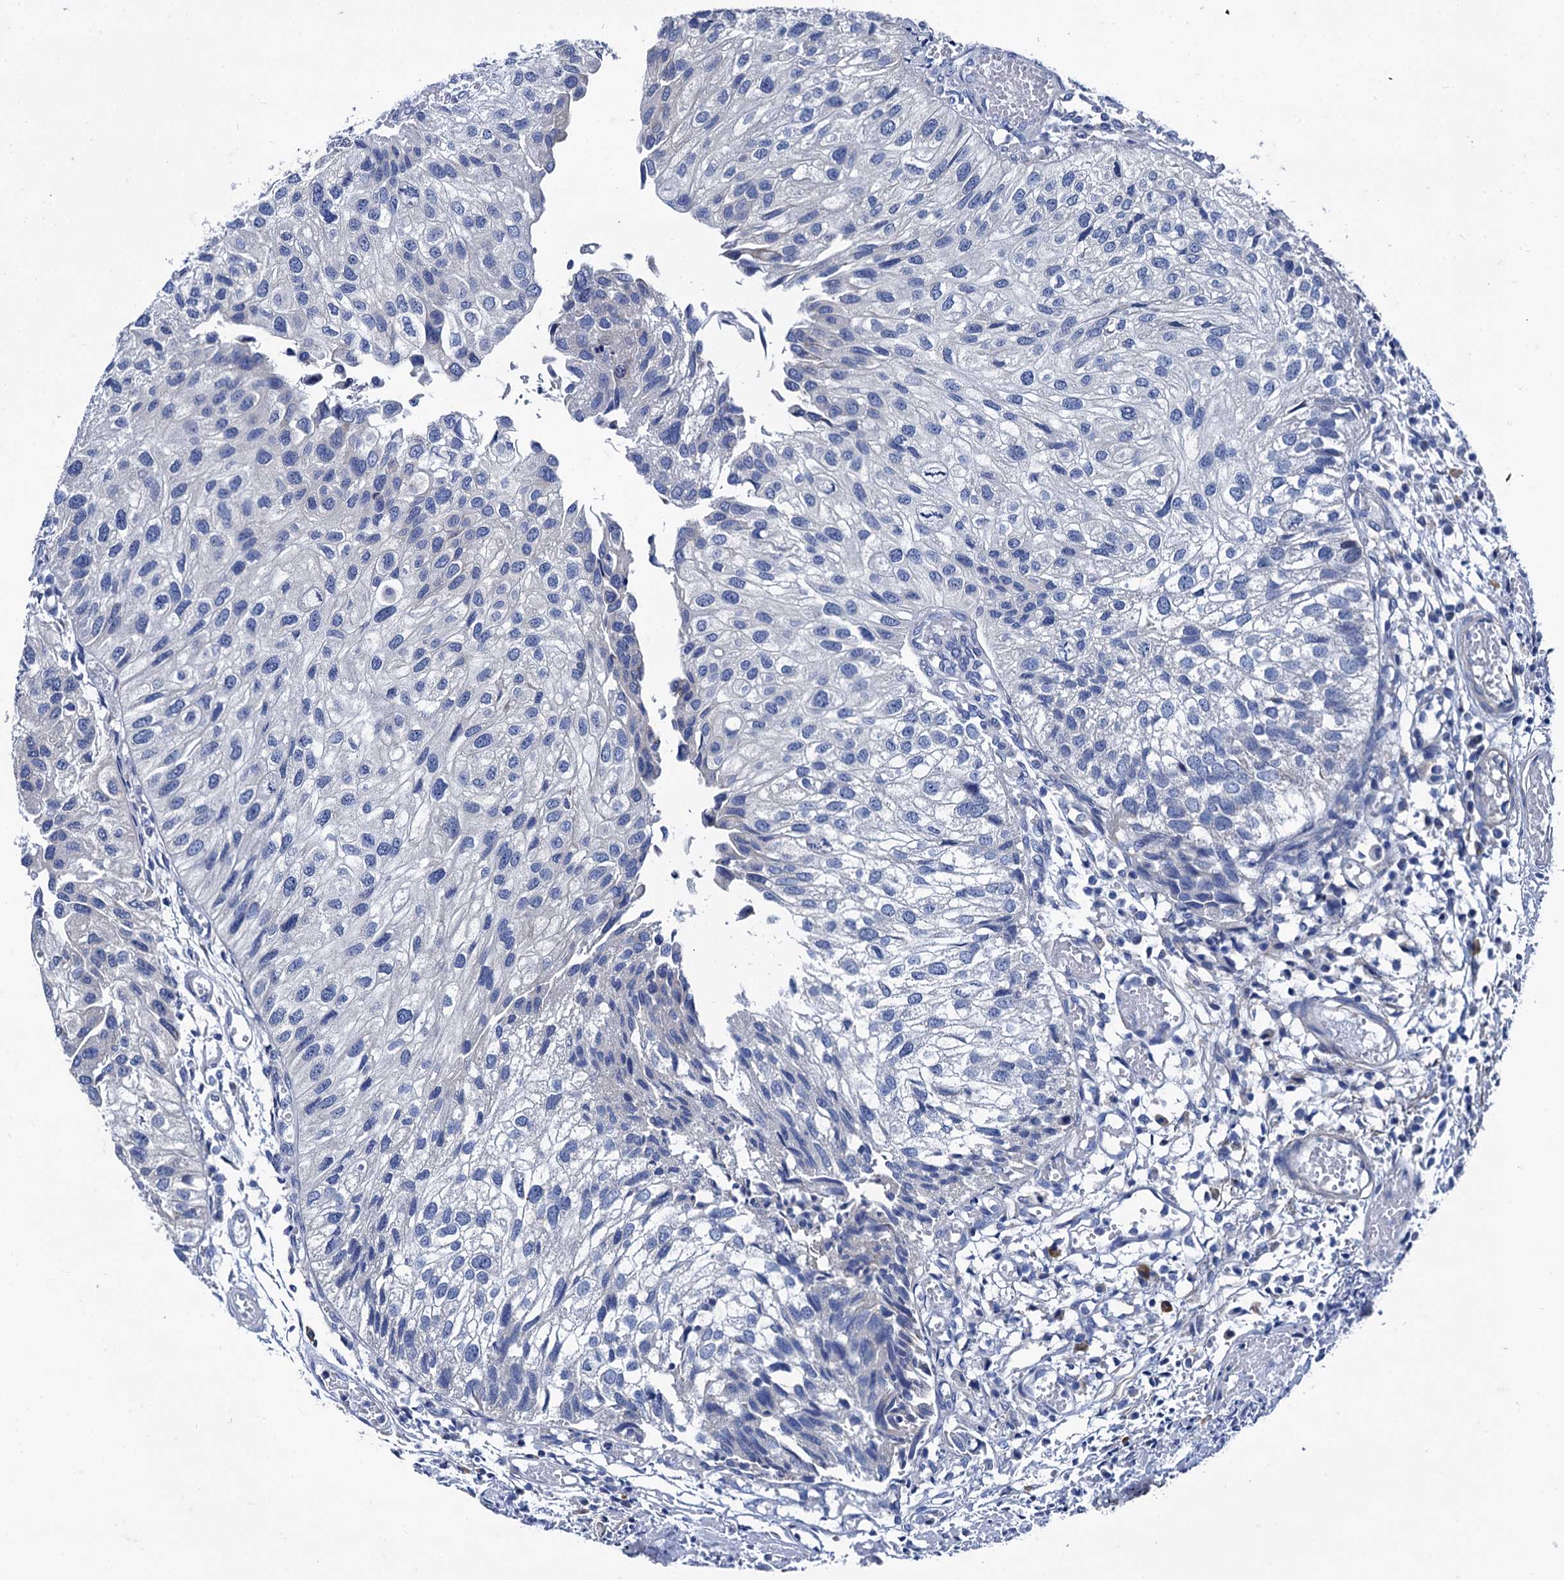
{"staining": {"intensity": "negative", "quantity": "none", "location": "none"}, "tissue": "urothelial cancer", "cell_type": "Tumor cells", "image_type": "cancer", "snomed": [{"axis": "morphology", "description": "Urothelial carcinoma, Low grade"}, {"axis": "topography", "description": "Urinary bladder"}], "caption": "This is an immunohistochemistry (IHC) micrograph of urothelial carcinoma (low-grade). There is no positivity in tumor cells.", "gene": "FOXR2", "patient": {"sex": "female", "age": 89}}